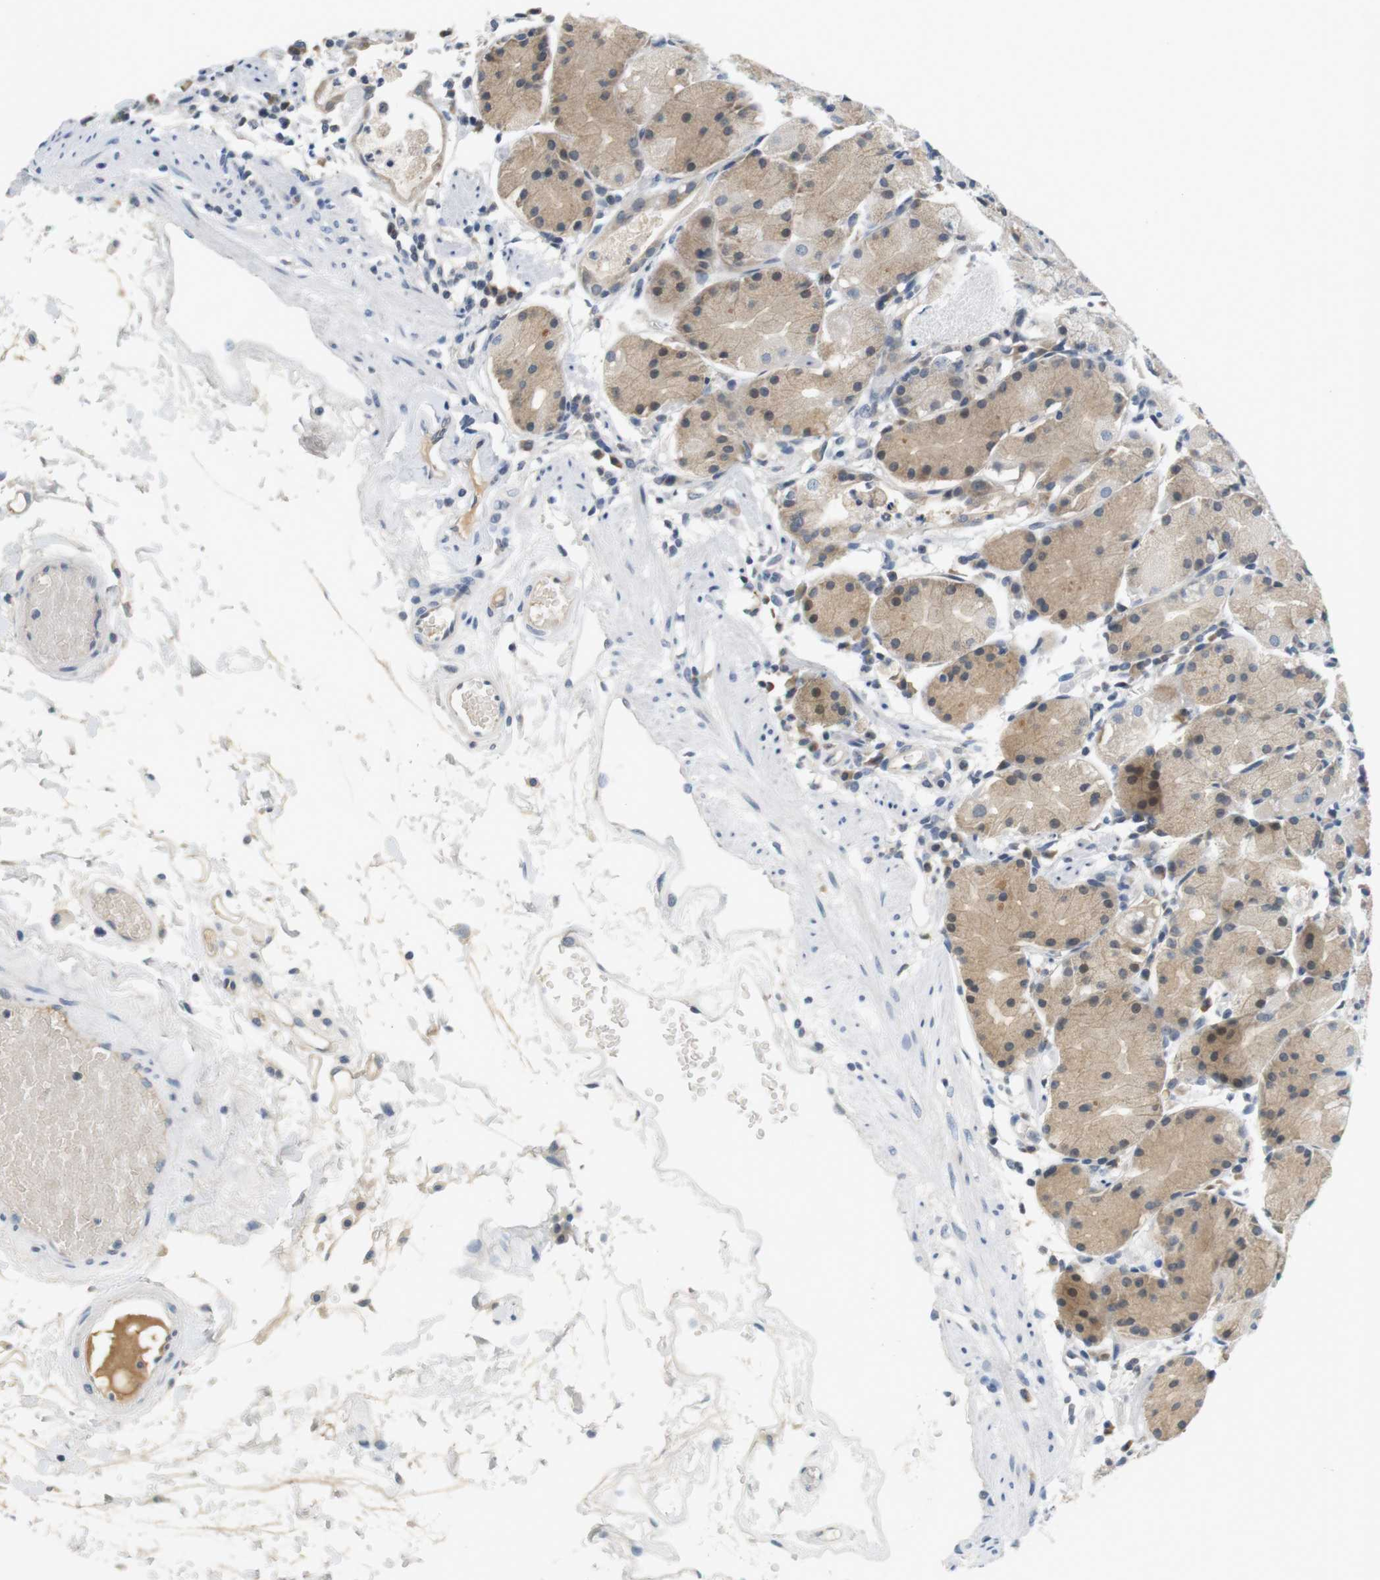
{"staining": {"intensity": "moderate", "quantity": ">75%", "location": "cytoplasmic/membranous"}, "tissue": "stomach", "cell_type": "Glandular cells", "image_type": "normal", "snomed": [{"axis": "morphology", "description": "Normal tissue, NOS"}, {"axis": "topography", "description": "Stomach"}, {"axis": "topography", "description": "Stomach, lower"}], "caption": "IHC of normal human stomach displays medium levels of moderate cytoplasmic/membranous positivity in approximately >75% of glandular cells. (Stains: DAB (3,3'-diaminobenzidine) in brown, nuclei in blue, Microscopy: brightfield microscopy at high magnification).", "gene": "WNT7A", "patient": {"sex": "female", "age": 75}}